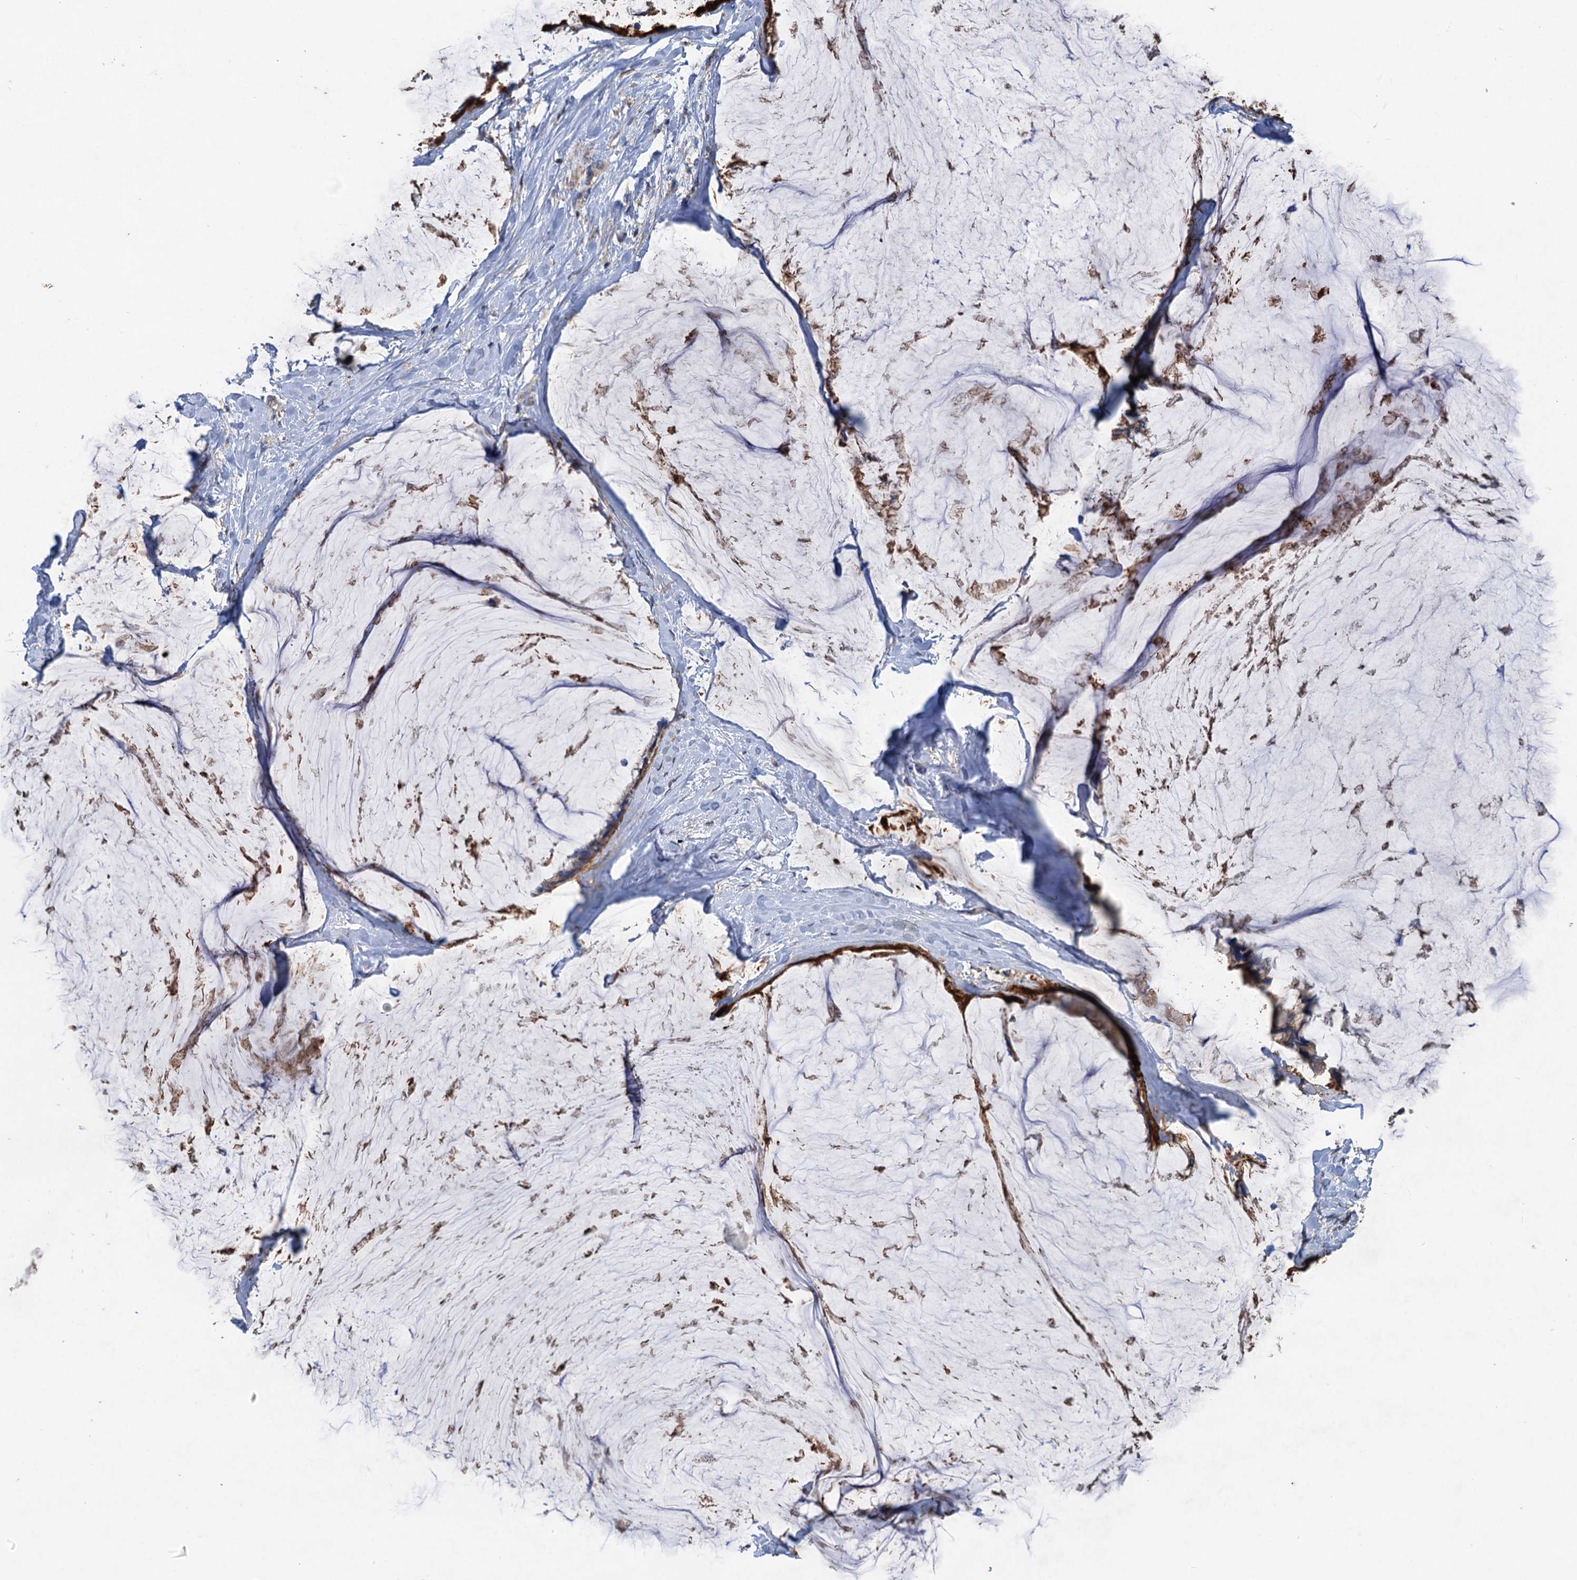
{"staining": {"intensity": "moderate", "quantity": ">75%", "location": "cytoplasmic/membranous"}, "tissue": "ovarian cancer", "cell_type": "Tumor cells", "image_type": "cancer", "snomed": [{"axis": "morphology", "description": "Cystadenocarcinoma, mucinous, NOS"}, {"axis": "topography", "description": "Ovary"}], "caption": "Brown immunohistochemical staining in ovarian cancer (mucinous cystadenocarcinoma) reveals moderate cytoplasmic/membranous staining in approximately >75% of tumor cells. The protein is shown in brown color, while the nuclei are stained blue.", "gene": "SCUBE3", "patient": {"sex": "female", "age": 39}}